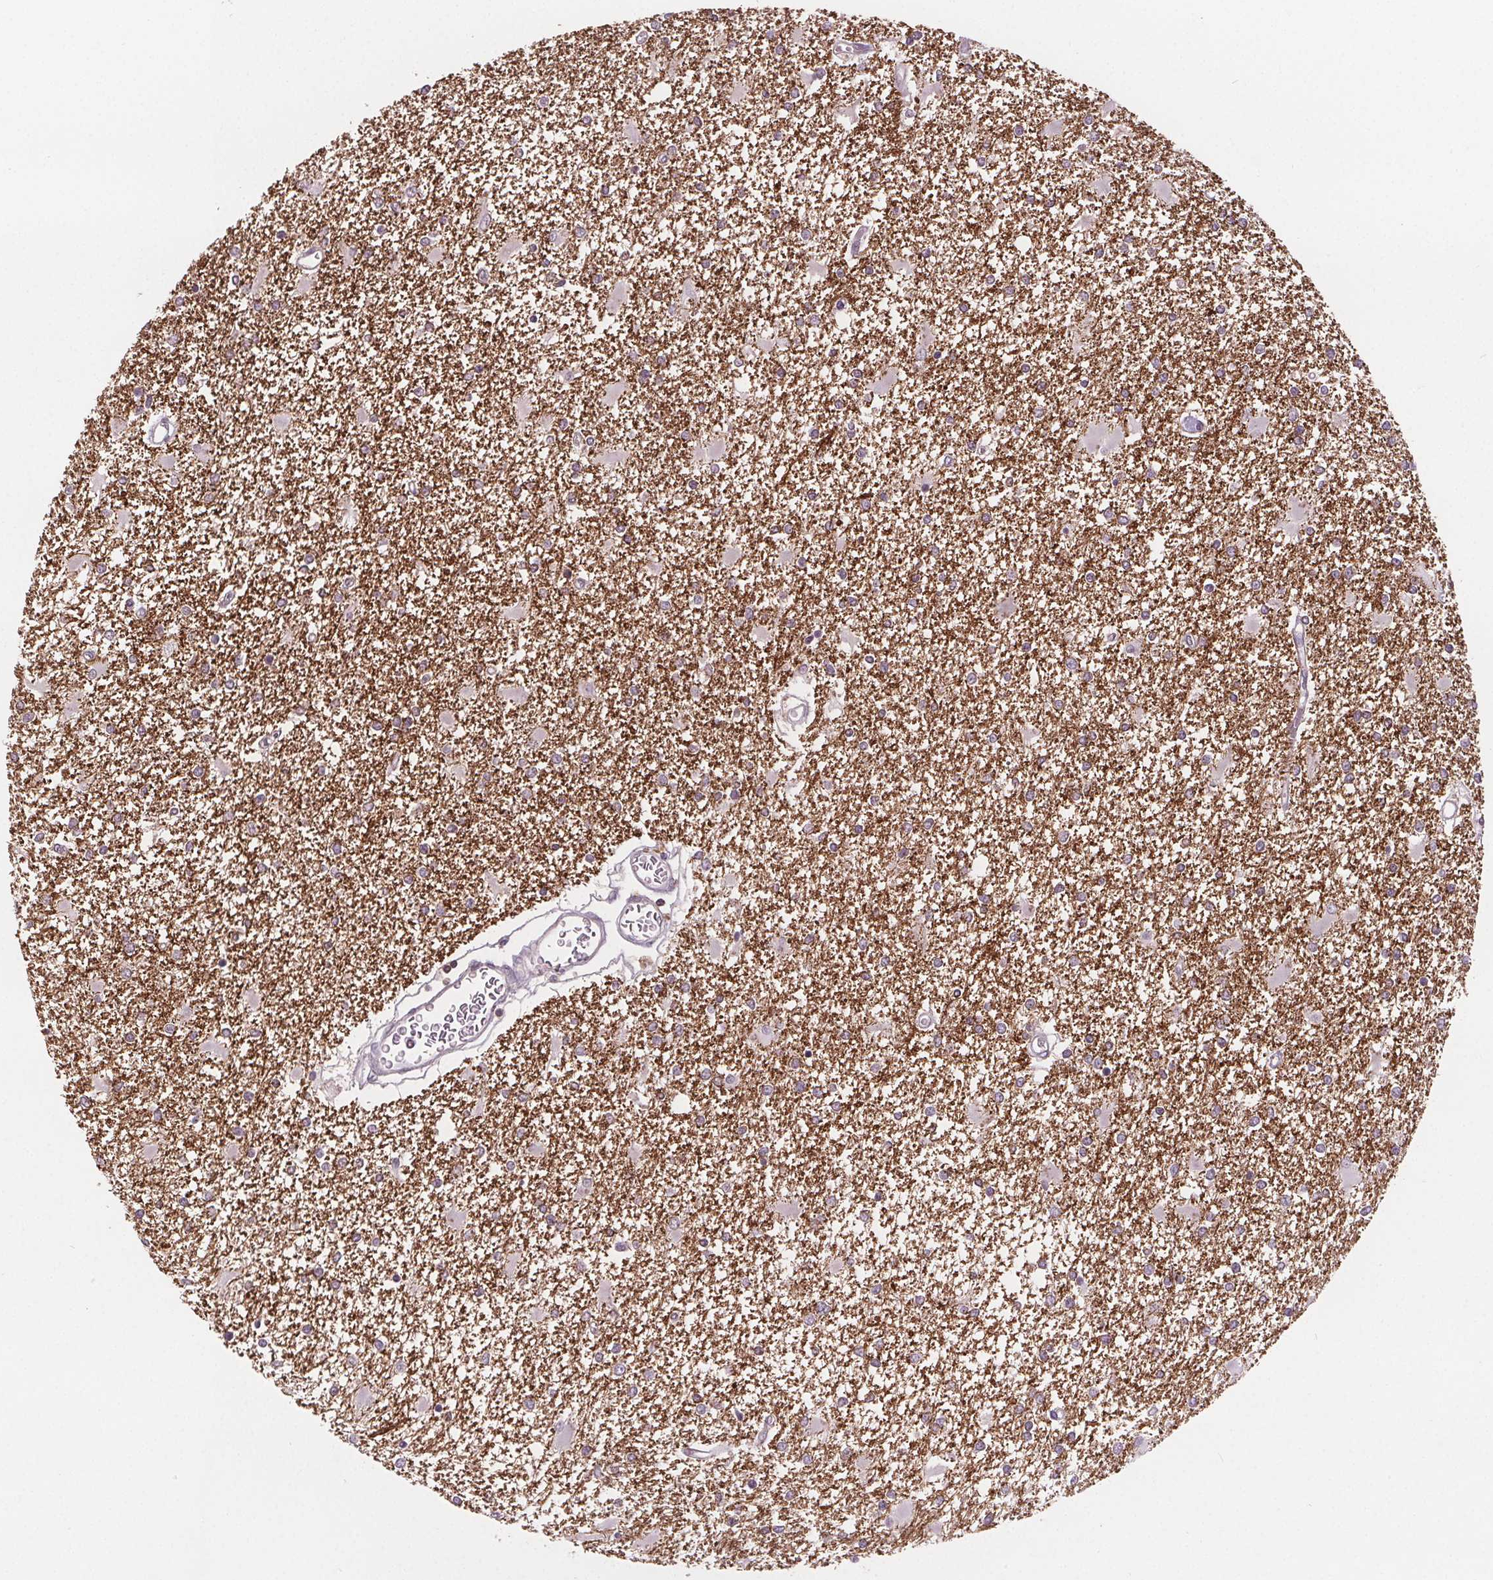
{"staining": {"intensity": "negative", "quantity": "none", "location": "none"}, "tissue": "glioma", "cell_type": "Tumor cells", "image_type": "cancer", "snomed": [{"axis": "morphology", "description": "Glioma, malignant, High grade"}, {"axis": "topography", "description": "Cerebral cortex"}], "caption": "Immunohistochemistry (IHC) micrograph of malignant glioma (high-grade) stained for a protein (brown), which displays no positivity in tumor cells.", "gene": "ATP1A1", "patient": {"sex": "male", "age": 79}}